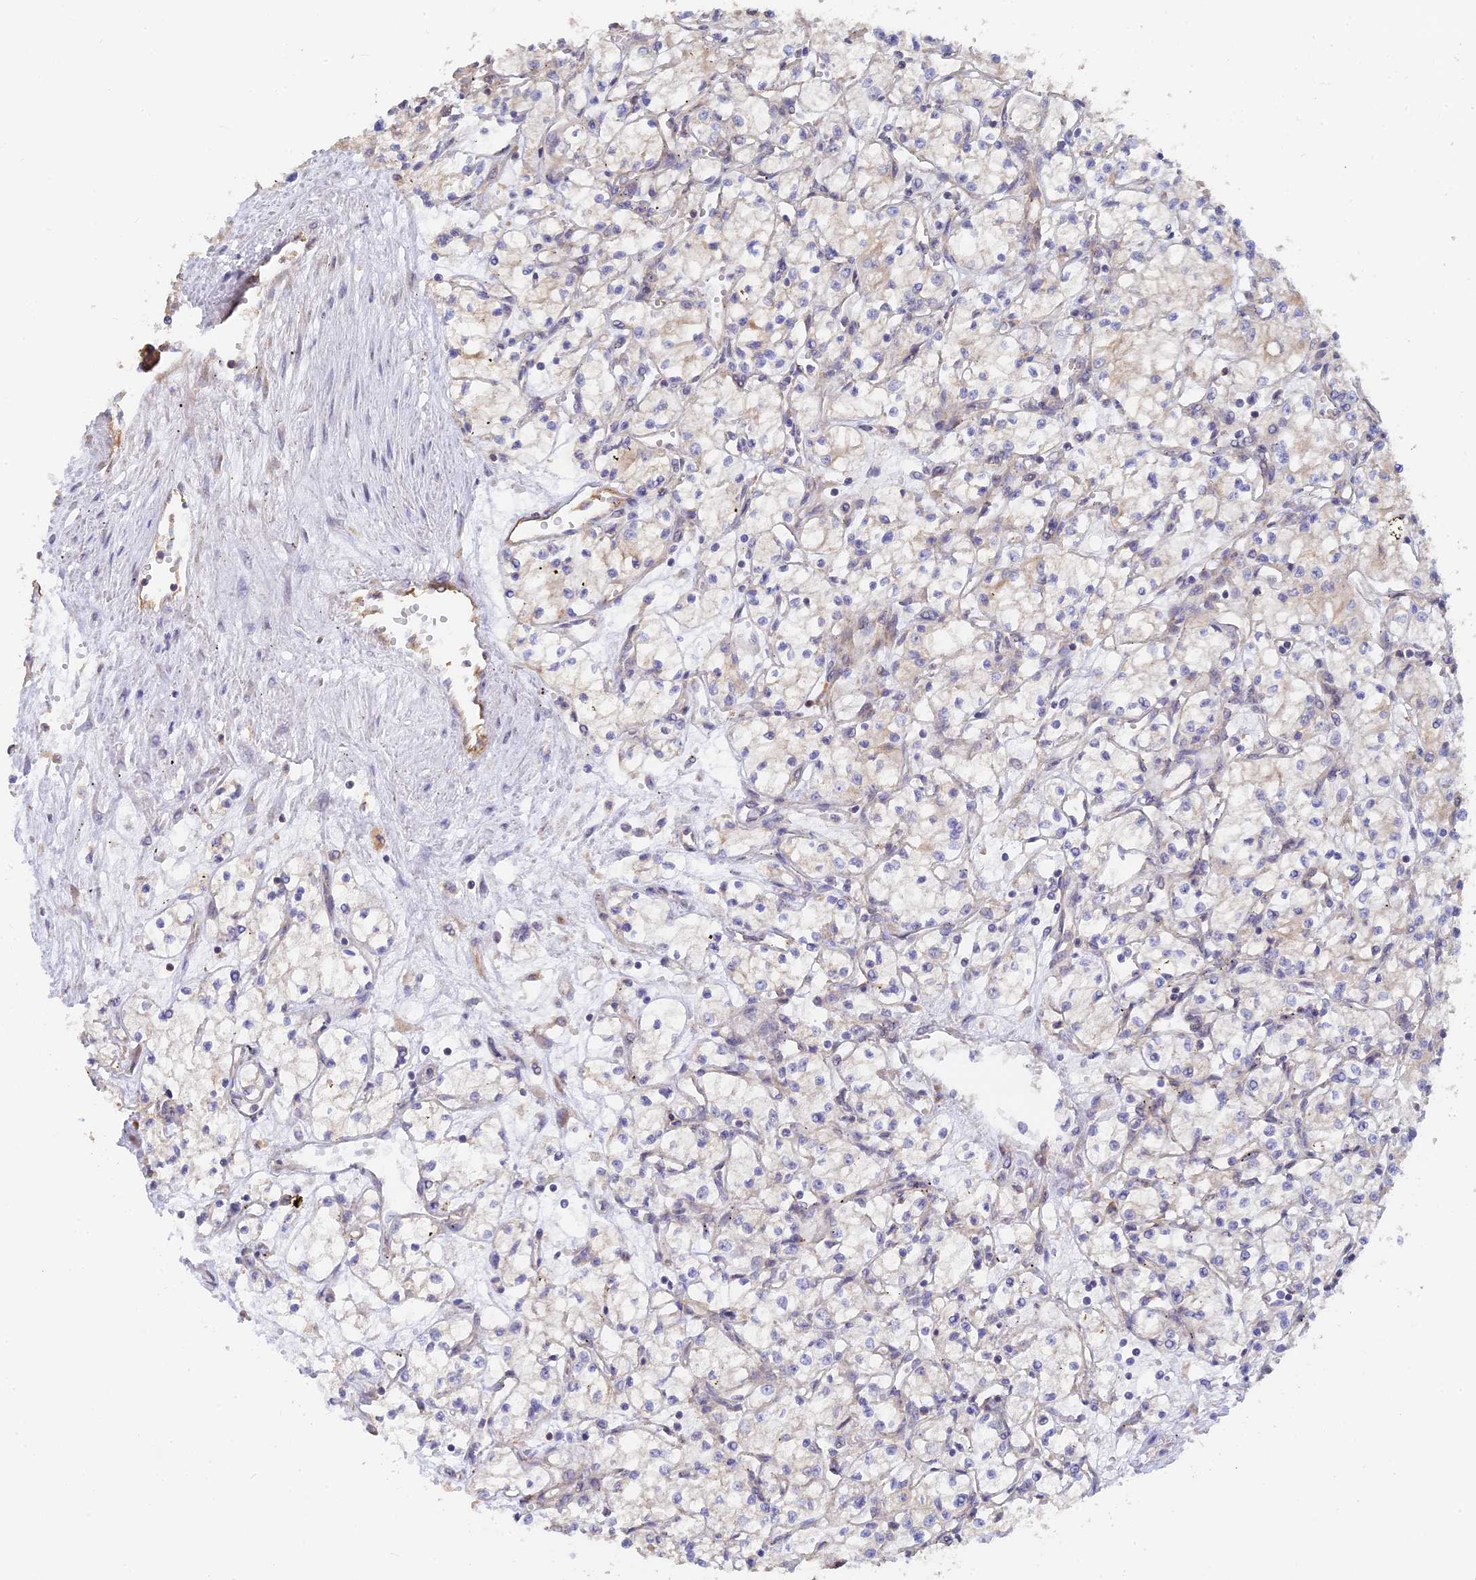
{"staining": {"intensity": "negative", "quantity": "none", "location": "none"}, "tissue": "renal cancer", "cell_type": "Tumor cells", "image_type": "cancer", "snomed": [{"axis": "morphology", "description": "Adenocarcinoma, NOS"}, {"axis": "topography", "description": "Kidney"}], "caption": "Immunohistochemistry (IHC) image of neoplastic tissue: human renal cancer stained with DAB shows no significant protein staining in tumor cells. (DAB (3,3'-diaminobenzidine) immunohistochemistry, high magnification).", "gene": "WBP11", "patient": {"sex": "male", "age": 59}}